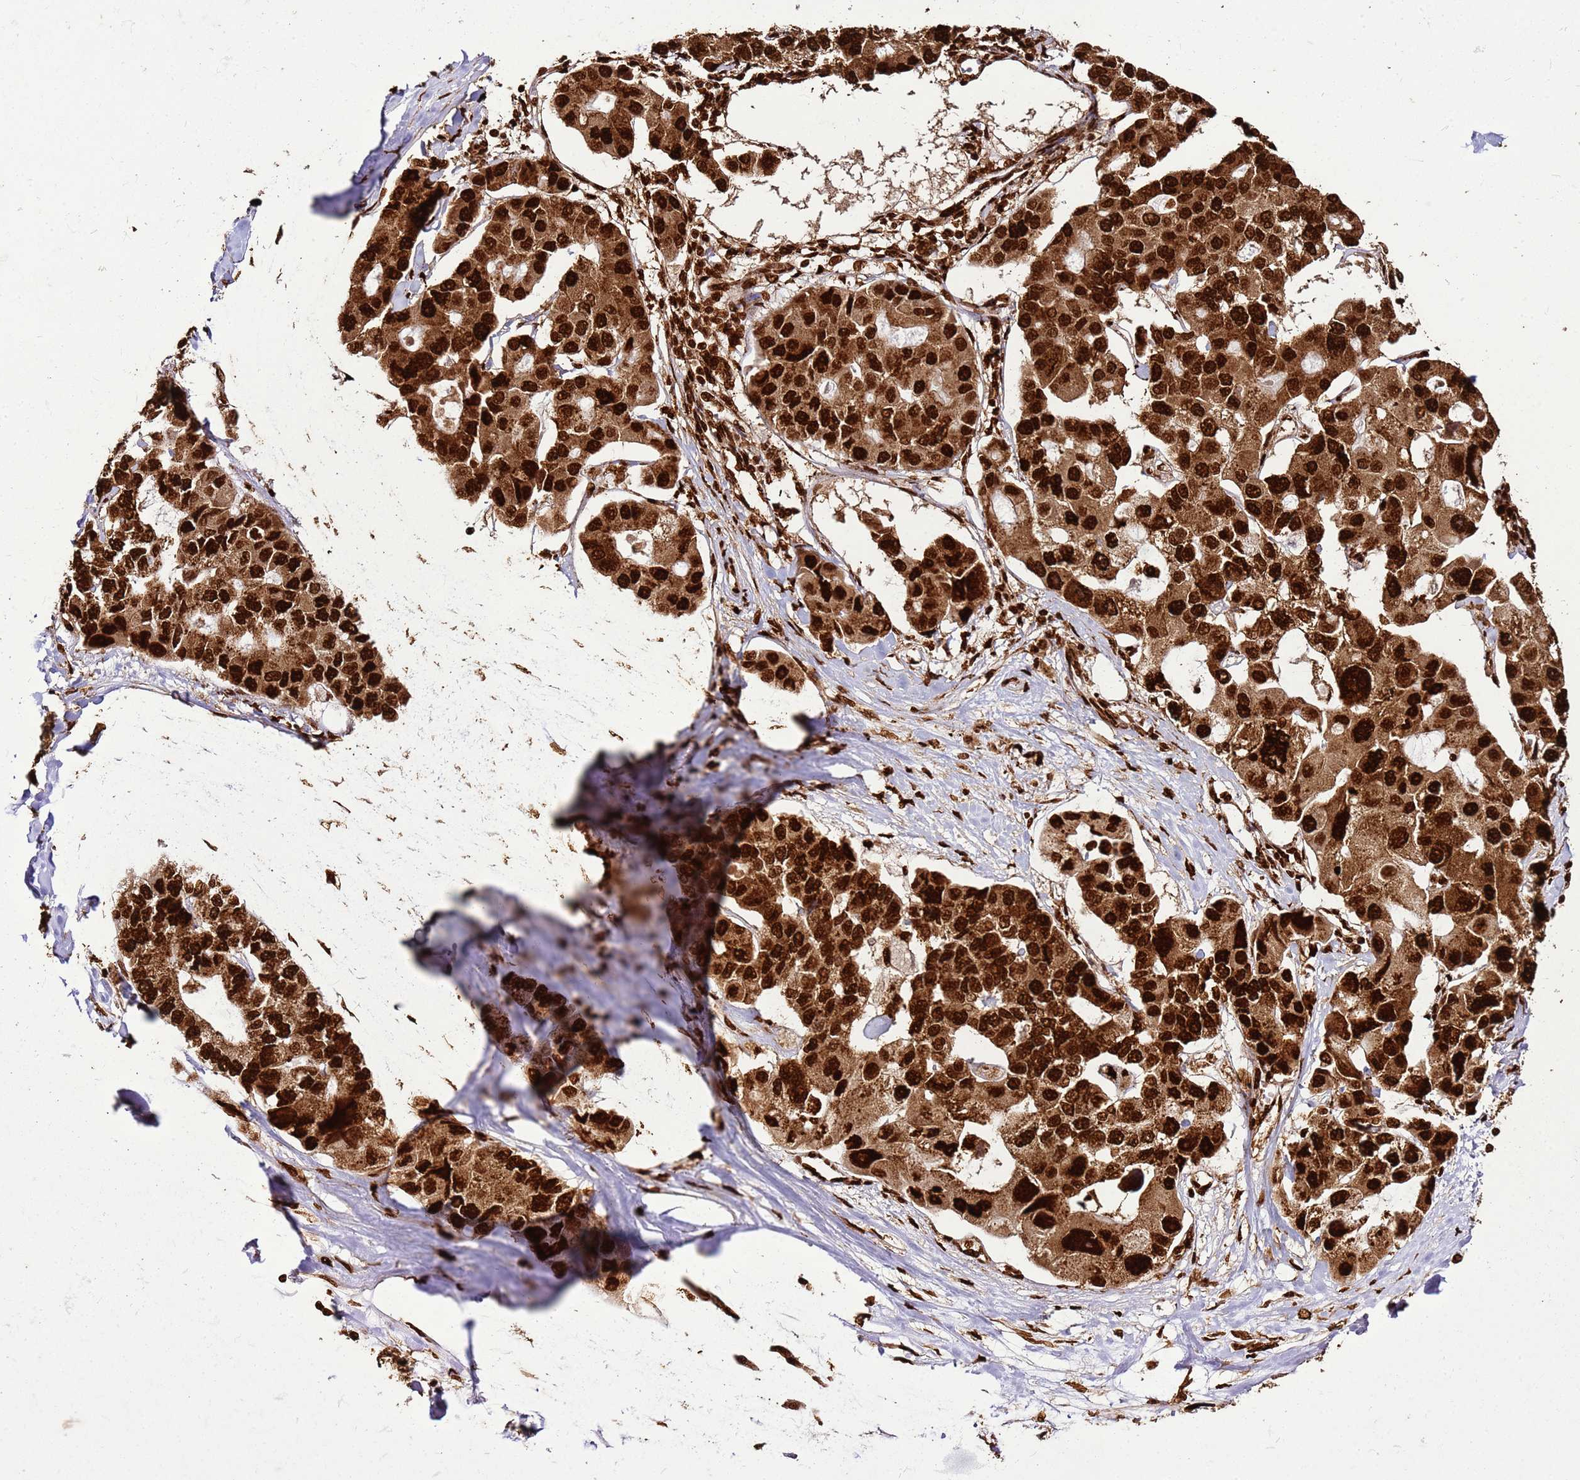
{"staining": {"intensity": "strong", "quantity": ">75%", "location": "cytoplasmic/membranous,nuclear"}, "tissue": "lung cancer", "cell_type": "Tumor cells", "image_type": "cancer", "snomed": [{"axis": "morphology", "description": "Adenocarcinoma, NOS"}, {"axis": "topography", "description": "Lung"}], "caption": "Lung cancer (adenocarcinoma) tissue exhibits strong cytoplasmic/membranous and nuclear expression in about >75% of tumor cells", "gene": "HNRNPAB", "patient": {"sex": "female", "age": 54}}